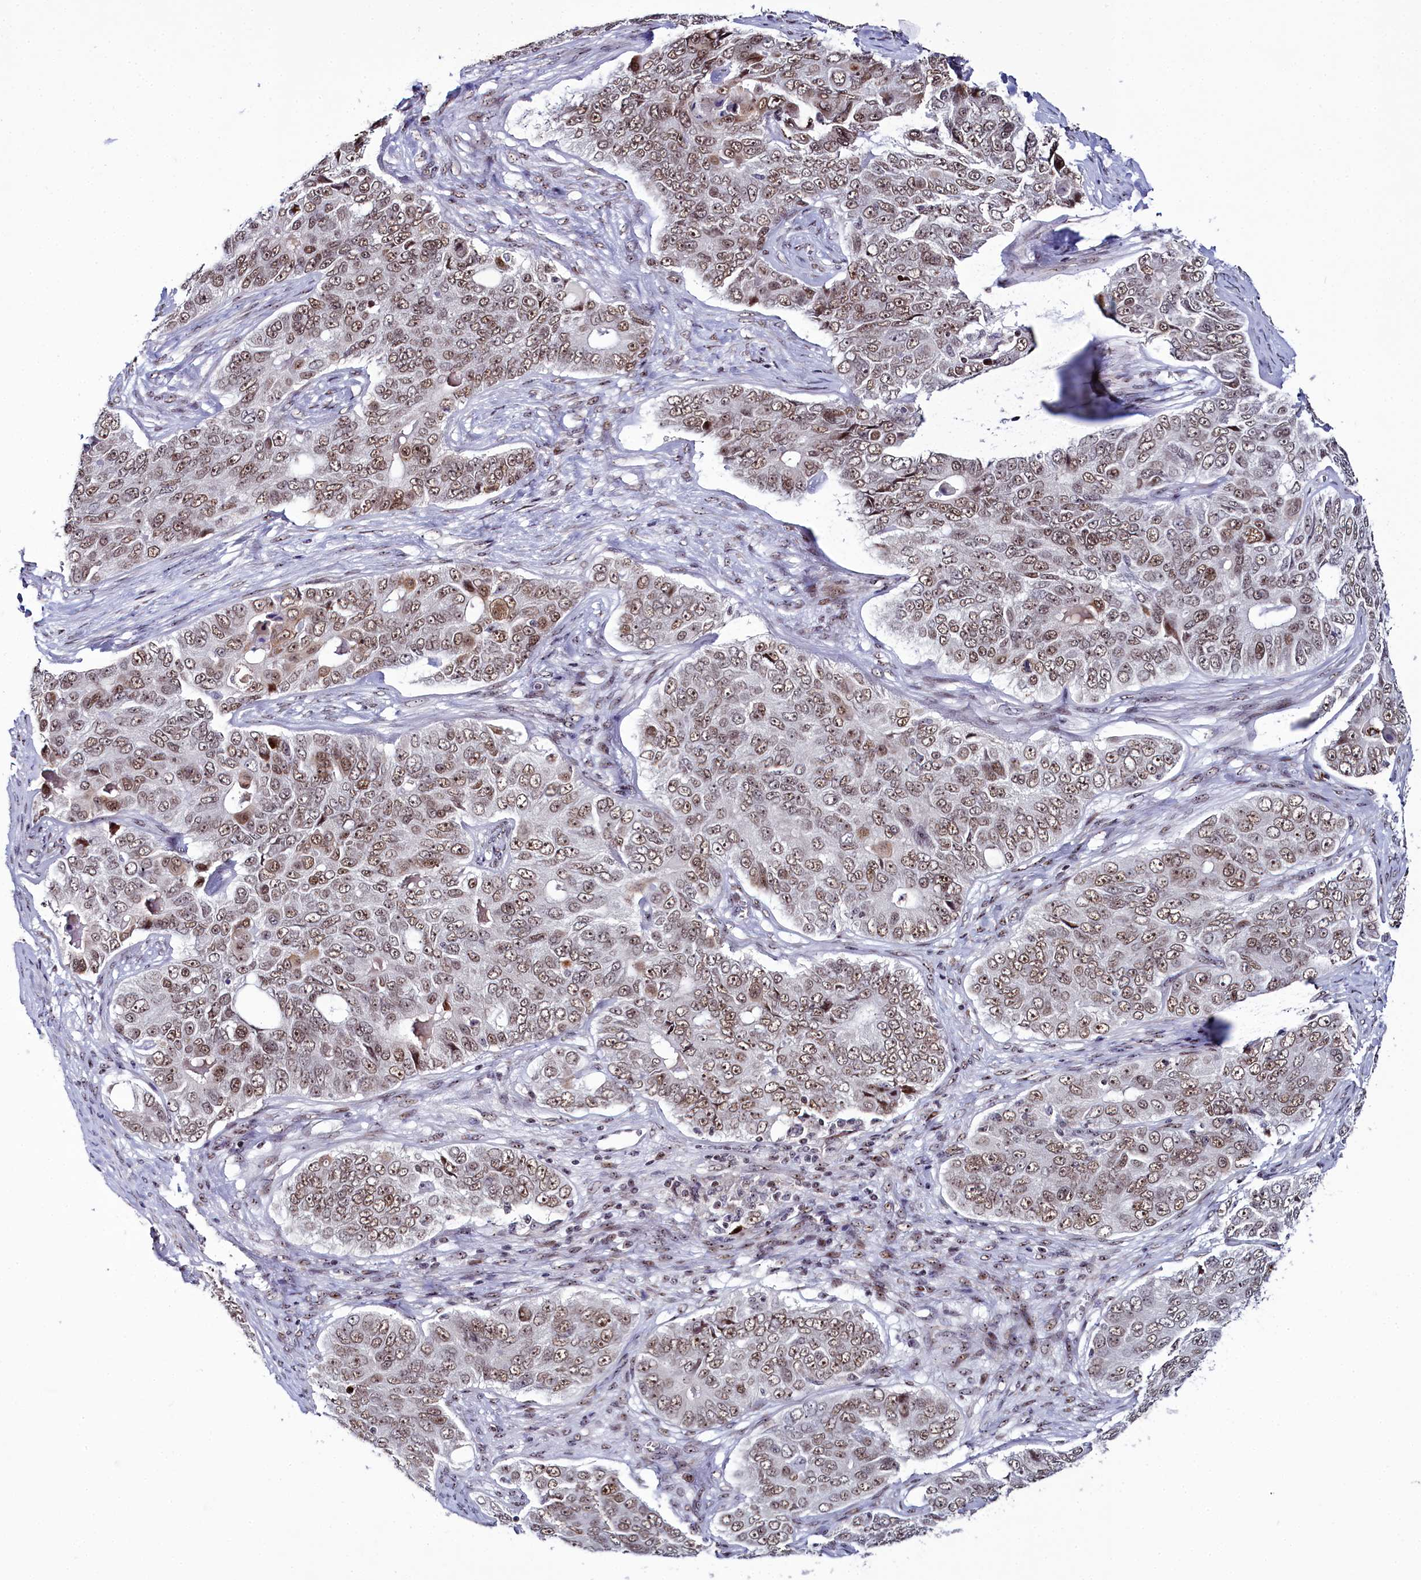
{"staining": {"intensity": "moderate", "quantity": ">75%", "location": "nuclear"}, "tissue": "ovarian cancer", "cell_type": "Tumor cells", "image_type": "cancer", "snomed": [{"axis": "morphology", "description": "Carcinoma, endometroid"}, {"axis": "topography", "description": "Ovary"}], "caption": "IHC (DAB (3,3'-diaminobenzidine)) staining of human ovarian cancer (endometroid carcinoma) shows moderate nuclear protein expression in about >75% of tumor cells.", "gene": "TCOF1", "patient": {"sex": "female", "age": 51}}